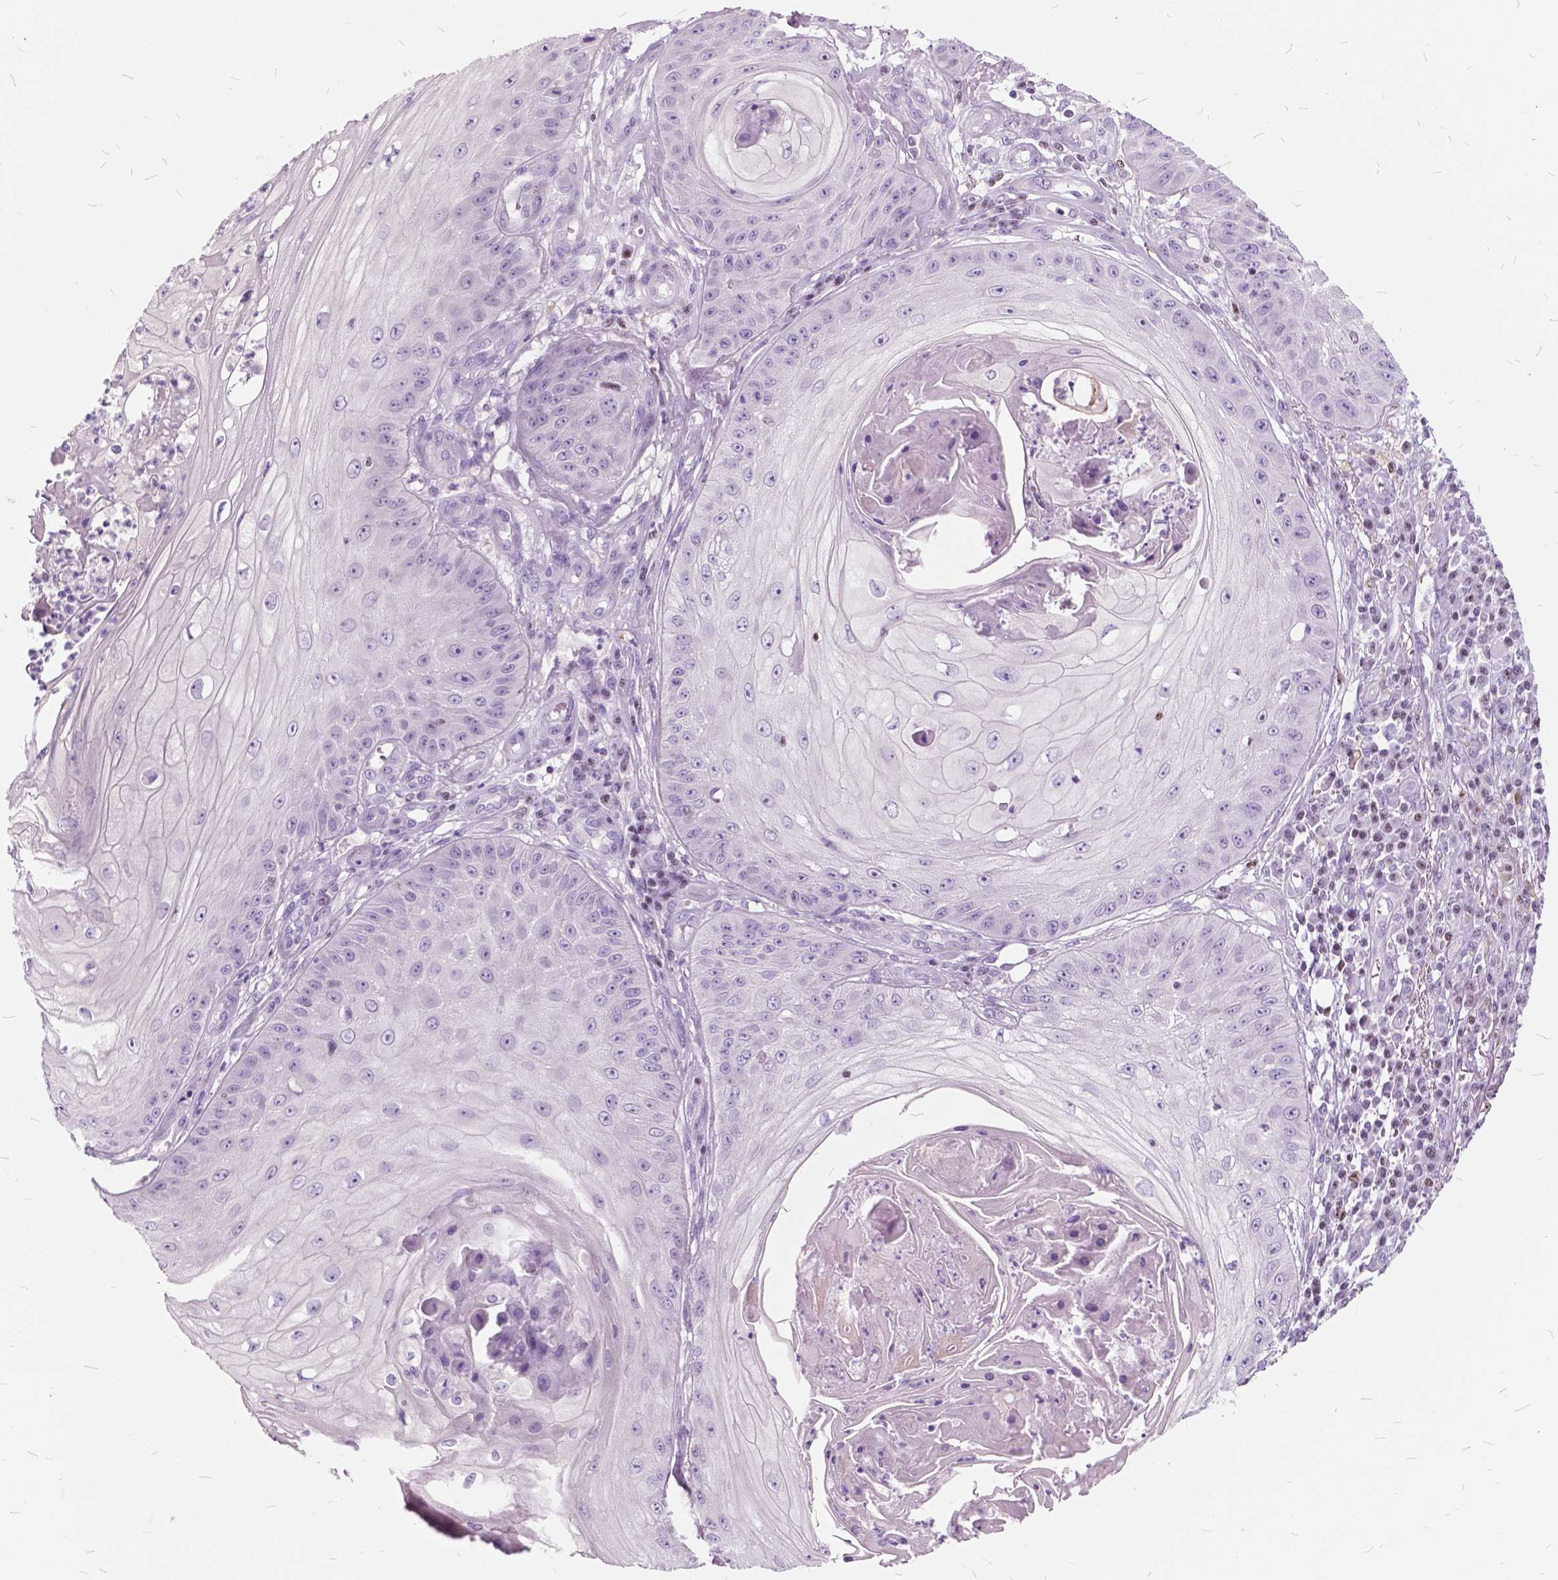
{"staining": {"intensity": "negative", "quantity": "none", "location": "none"}, "tissue": "skin cancer", "cell_type": "Tumor cells", "image_type": "cancer", "snomed": [{"axis": "morphology", "description": "Squamous cell carcinoma, NOS"}, {"axis": "topography", "description": "Skin"}], "caption": "Micrograph shows no protein positivity in tumor cells of skin squamous cell carcinoma tissue.", "gene": "SP140", "patient": {"sex": "male", "age": 70}}